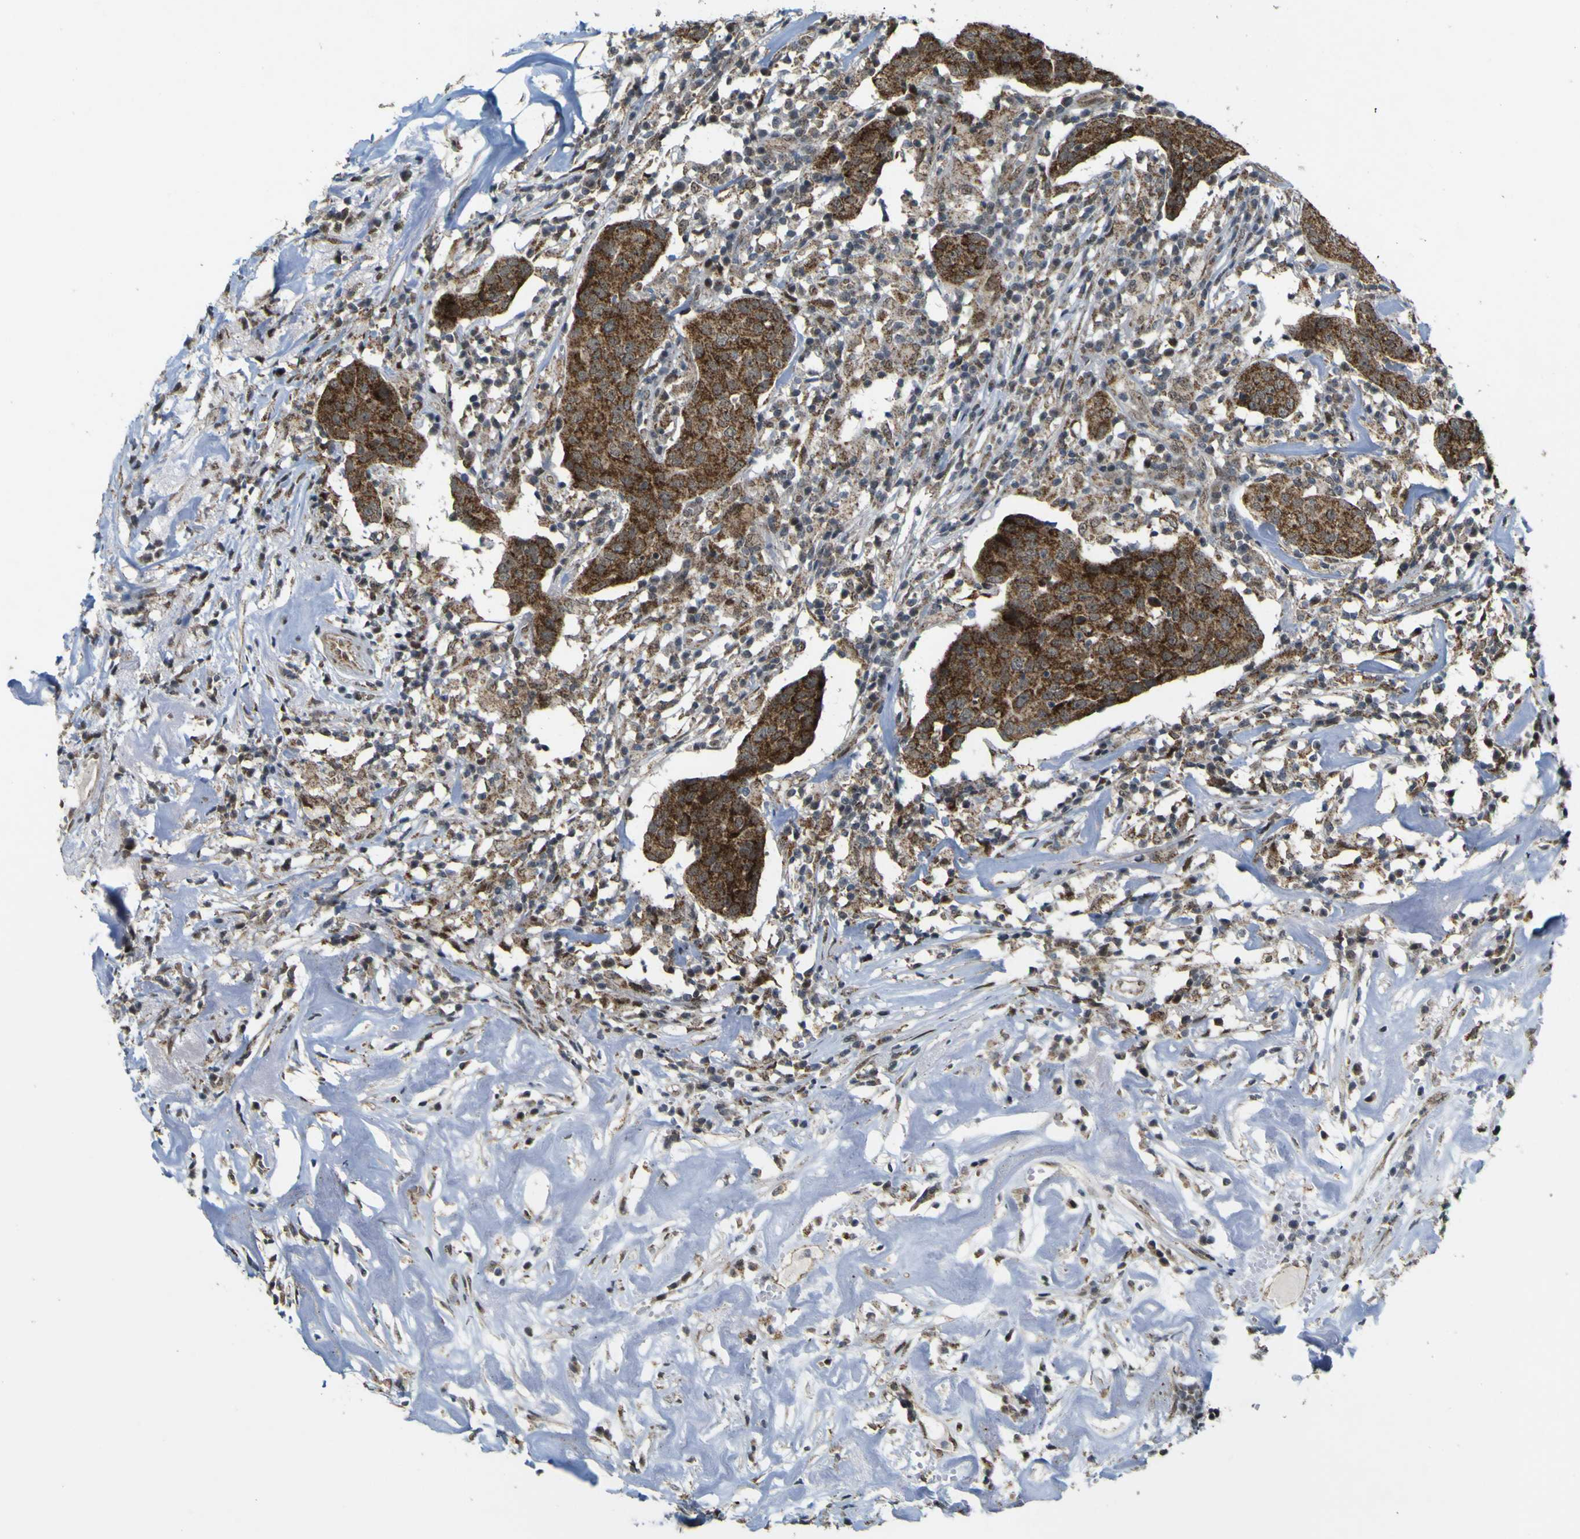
{"staining": {"intensity": "strong", "quantity": ">75%", "location": "cytoplasmic/membranous"}, "tissue": "head and neck cancer", "cell_type": "Tumor cells", "image_type": "cancer", "snomed": [{"axis": "morphology", "description": "Adenocarcinoma, NOS"}, {"axis": "topography", "description": "Salivary gland"}, {"axis": "topography", "description": "Head-Neck"}], "caption": "This is a histology image of immunohistochemistry (IHC) staining of adenocarcinoma (head and neck), which shows strong expression in the cytoplasmic/membranous of tumor cells.", "gene": "ACBD5", "patient": {"sex": "female", "age": 65}}